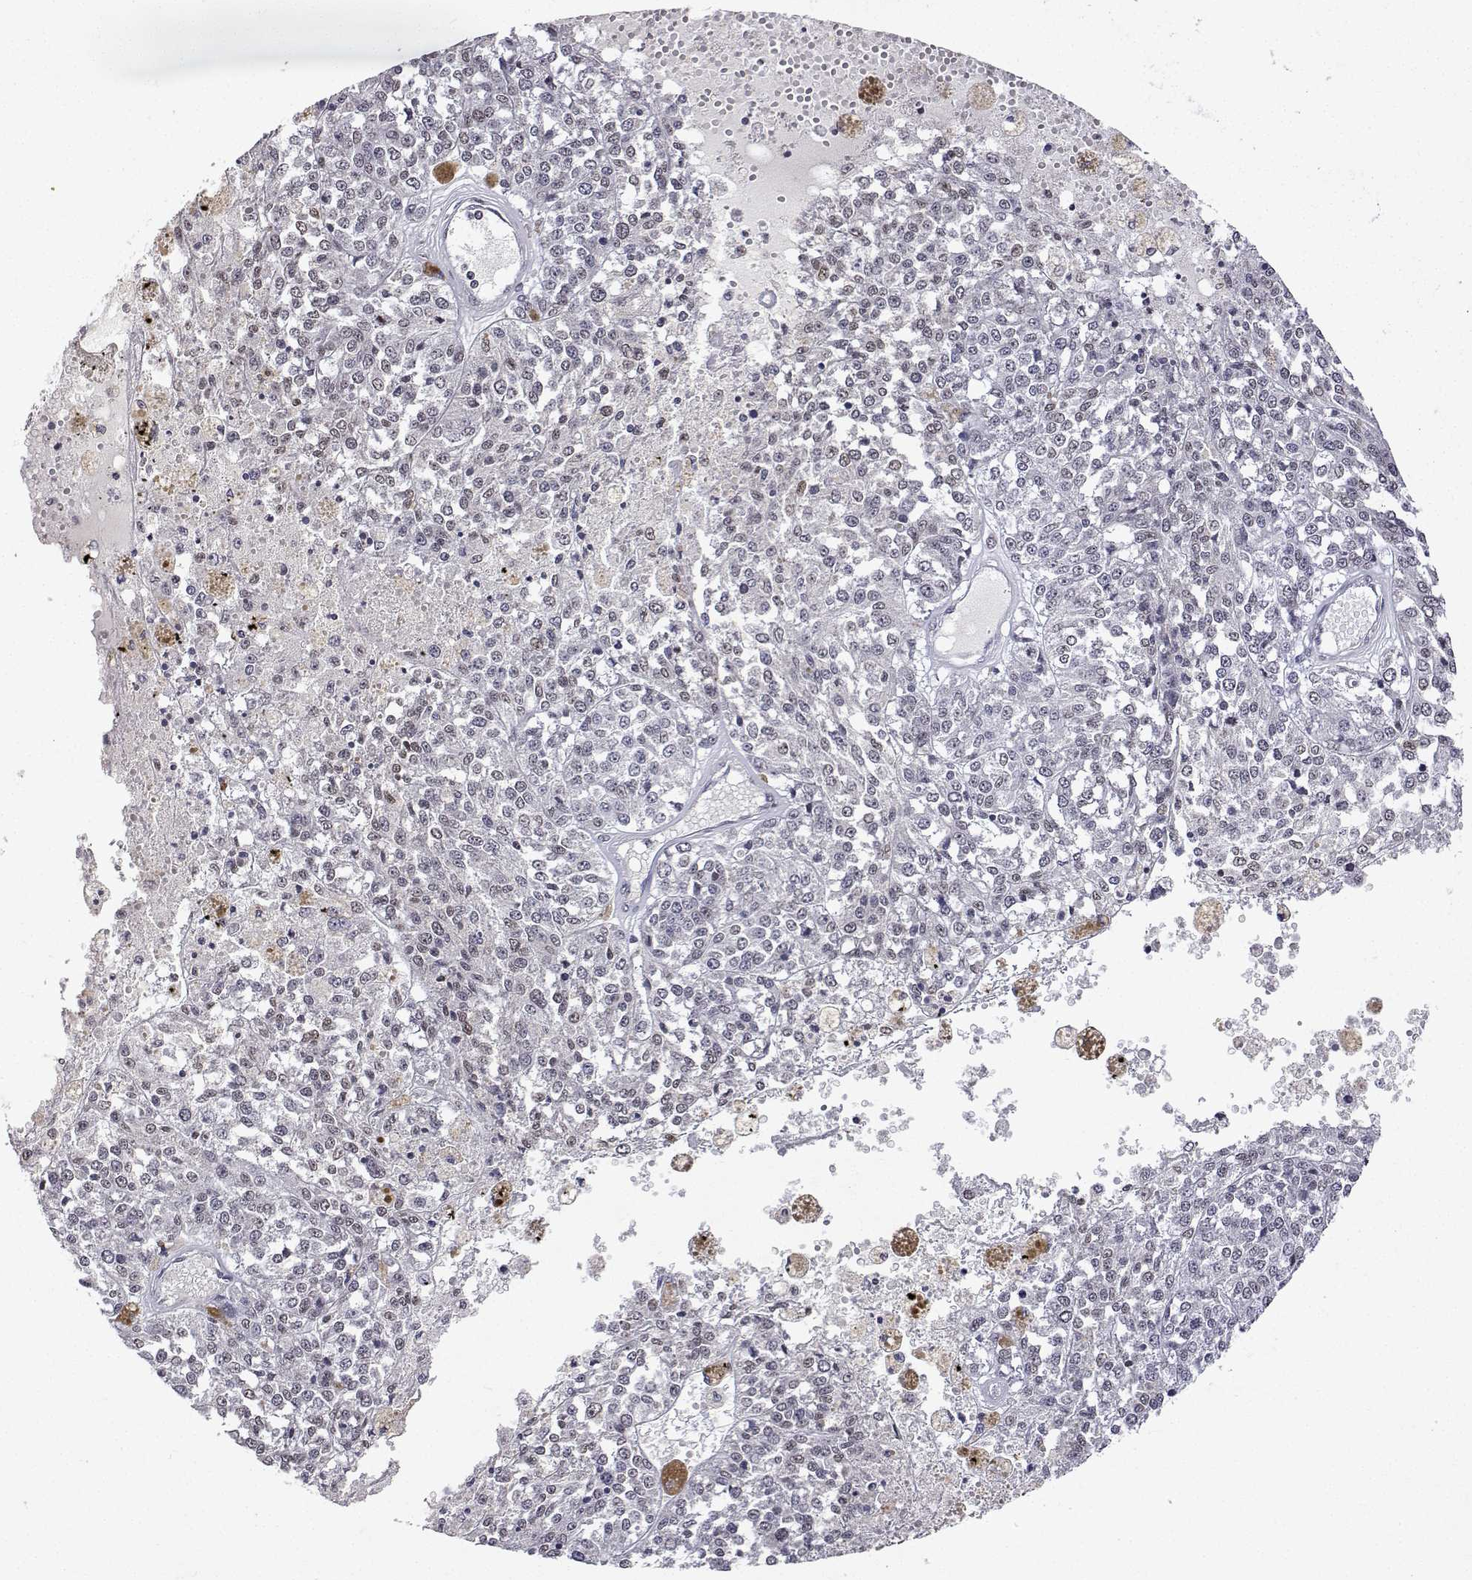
{"staining": {"intensity": "negative", "quantity": "none", "location": "none"}, "tissue": "melanoma", "cell_type": "Tumor cells", "image_type": "cancer", "snomed": [{"axis": "morphology", "description": "Malignant melanoma, Metastatic site"}, {"axis": "topography", "description": "Lymph node"}], "caption": "Immunohistochemistry (IHC) of human malignant melanoma (metastatic site) reveals no expression in tumor cells.", "gene": "XPC", "patient": {"sex": "female", "age": 64}}